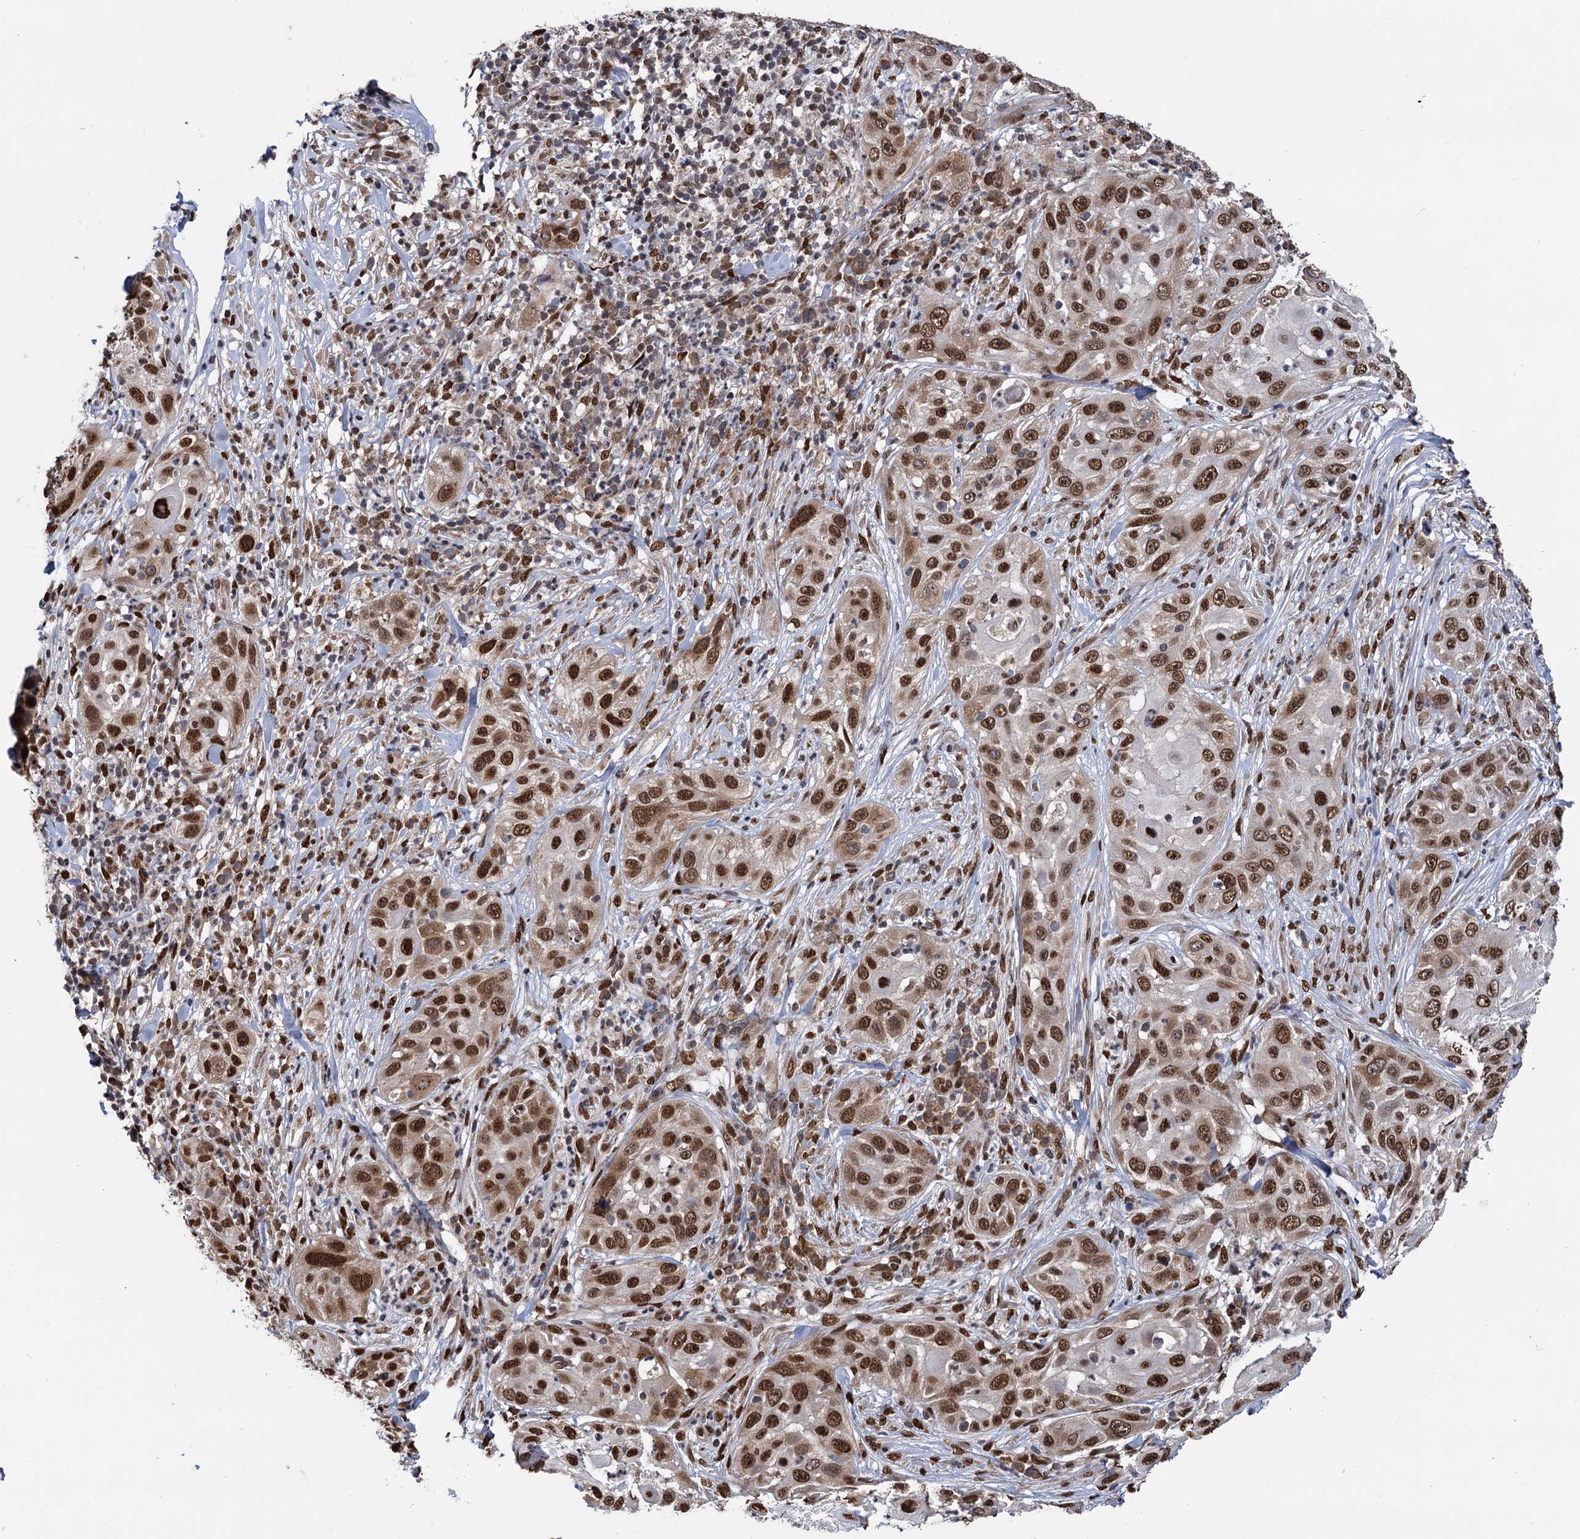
{"staining": {"intensity": "moderate", "quantity": ">75%", "location": "nuclear"}, "tissue": "skin cancer", "cell_type": "Tumor cells", "image_type": "cancer", "snomed": [{"axis": "morphology", "description": "Squamous cell carcinoma, NOS"}, {"axis": "topography", "description": "Skin"}], "caption": "Moderate nuclear protein positivity is seen in approximately >75% of tumor cells in skin squamous cell carcinoma.", "gene": "MESD", "patient": {"sex": "female", "age": 44}}